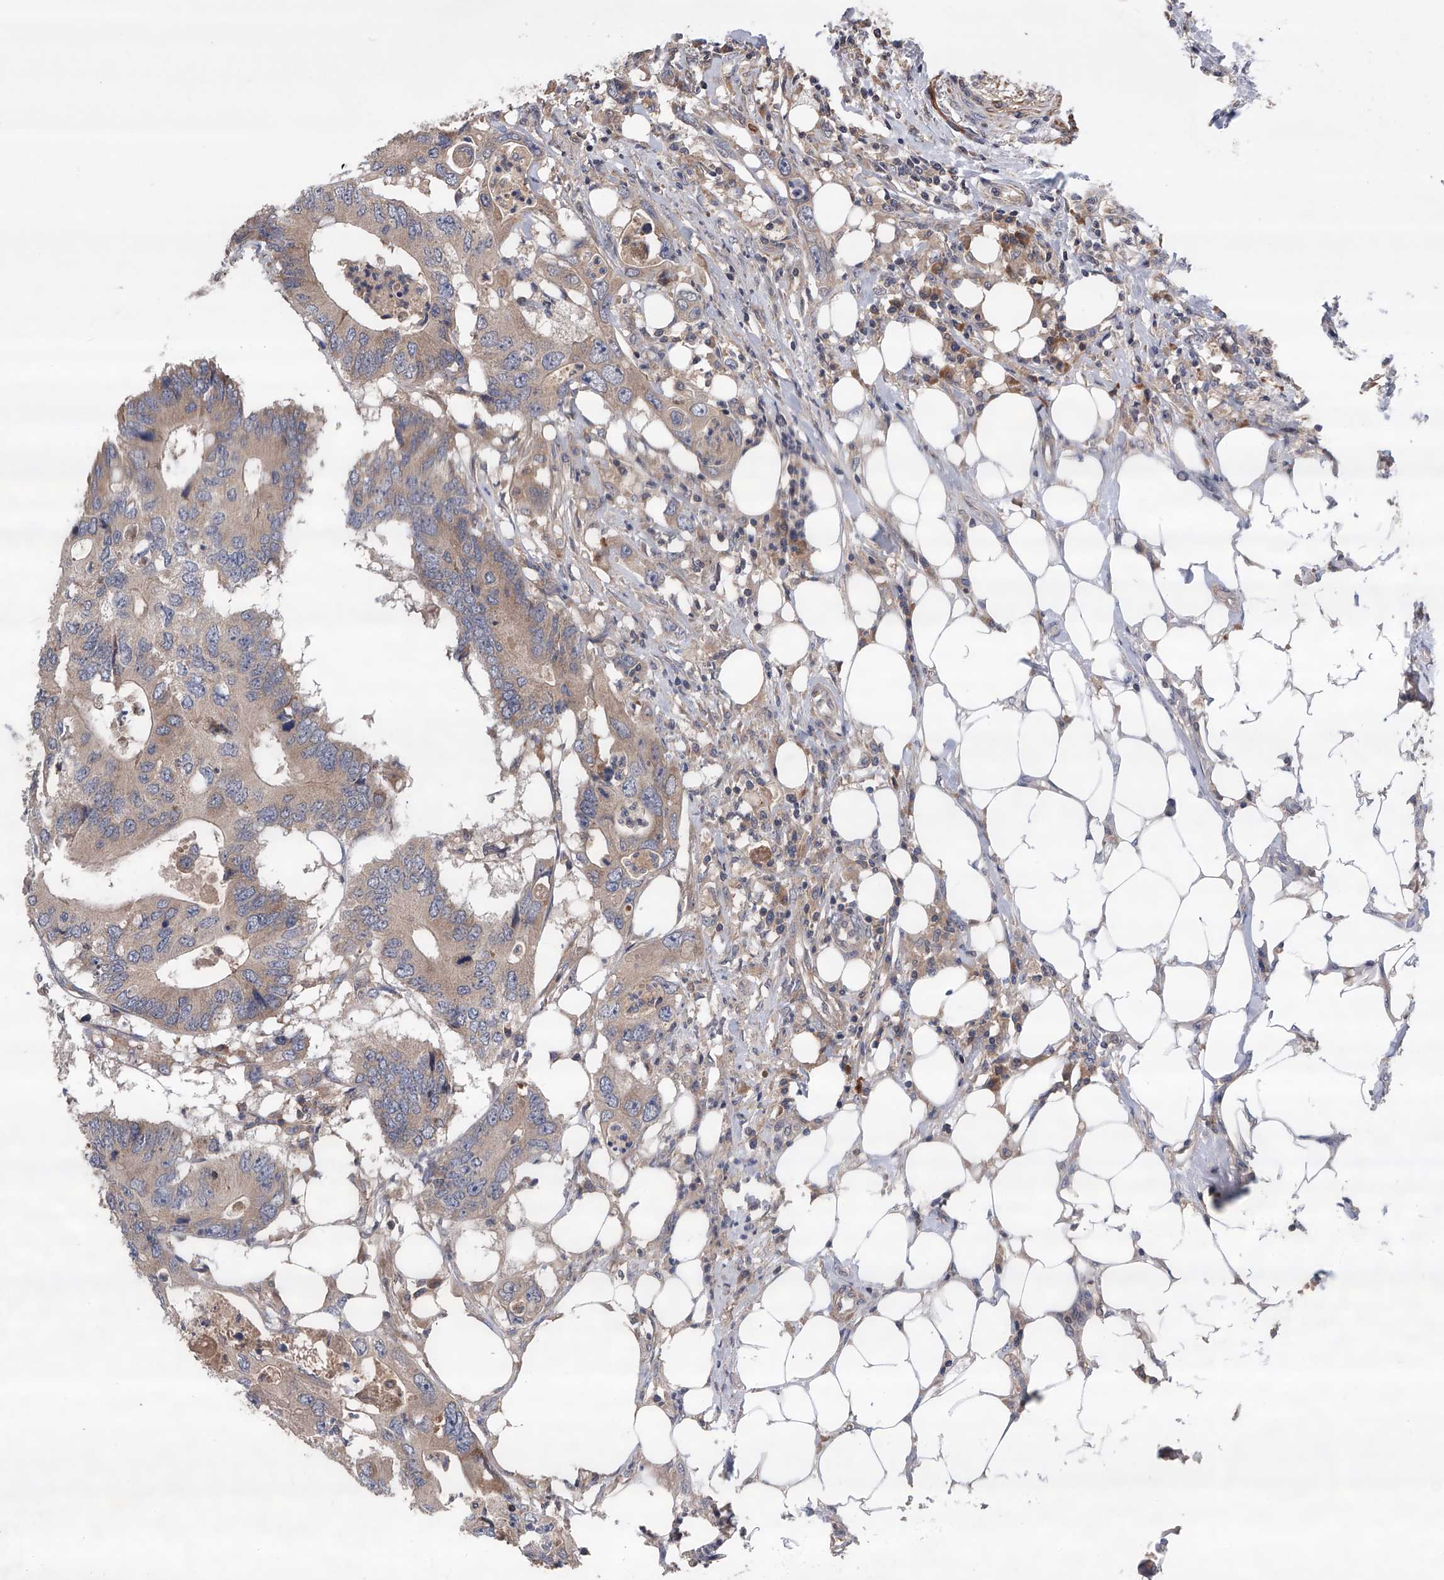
{"staining": {"intensity": "weak", "quantity": ">75%", "location": "cytoplasmic/membranous"}, "tissue": "colorectal cancer", "cell_type": "Tumor cells", "image_type": "cancer", "snomed": [{"axis": "morphology", "description": "Adenocarcinoma, NOS"}, {"axis": "topography", "description": "Colon"}], "caption": "Human colorectal cancer (adenocarcinoma) stained with a protein marker exhibits weak staining in tumor cells.", "gene": "SPOCK1", "patient": {"sex": "male", "age": 71}}